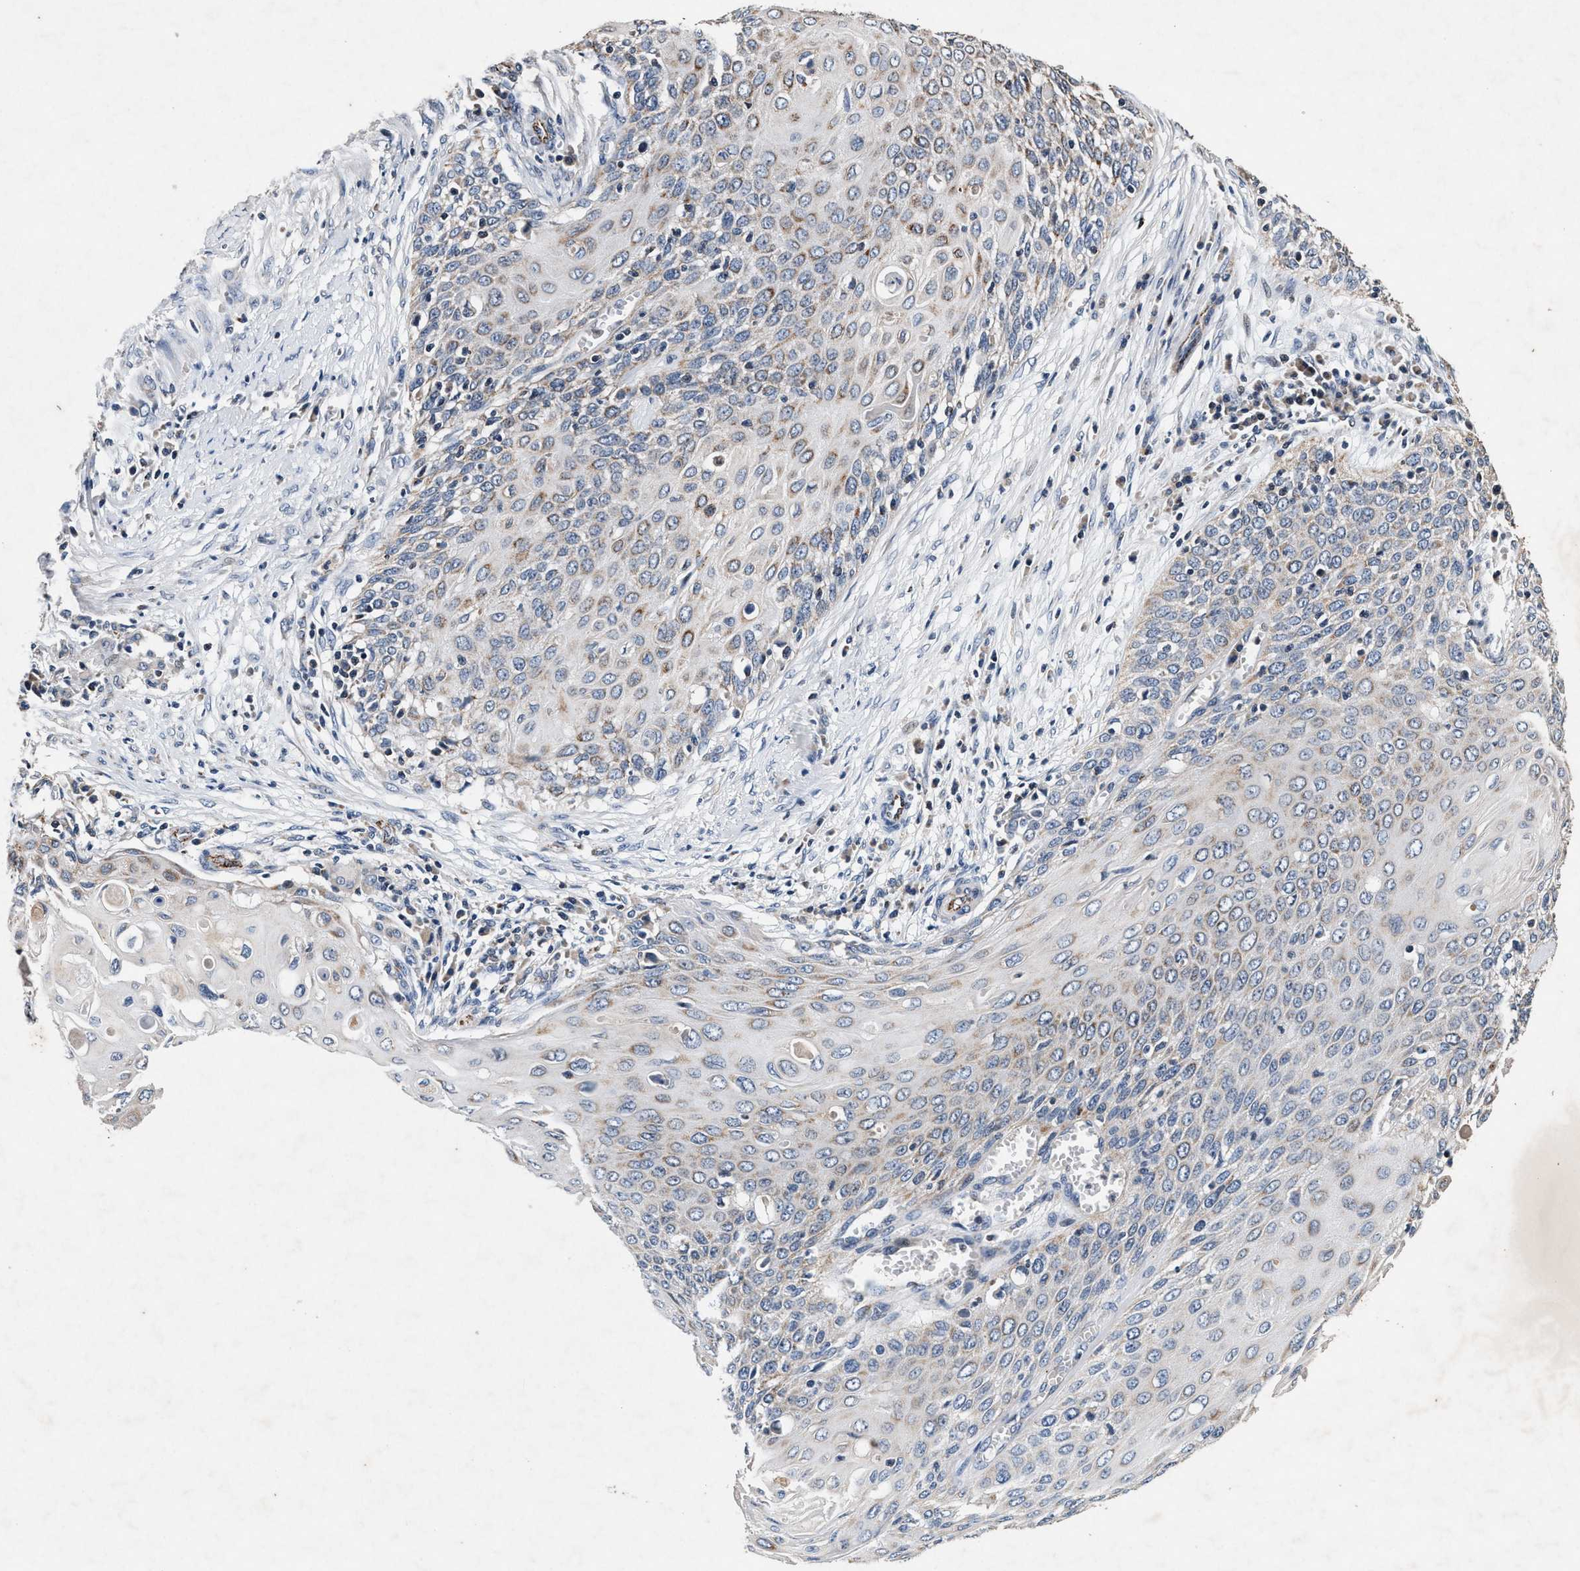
{"staining": {"intensity": "weak", "quantity": "<25%", "location": "cytoplasmic/membranous"}, "tissue": "cervical cancer", "cell_type": "Tumor cells", "image_type": "cancer", "snomed": [{"axis": "morphology", "description": "Squamous cell carcinoma, NOS"}, {"axis": "topography", "description": "Cervix"}], "caption": "Cervical cancer was stained to show a protein in brown. There is no significant positivity in tumor cells.", "gene": "PKD2L1", "patient": {"sex": "female", "age": 39}}